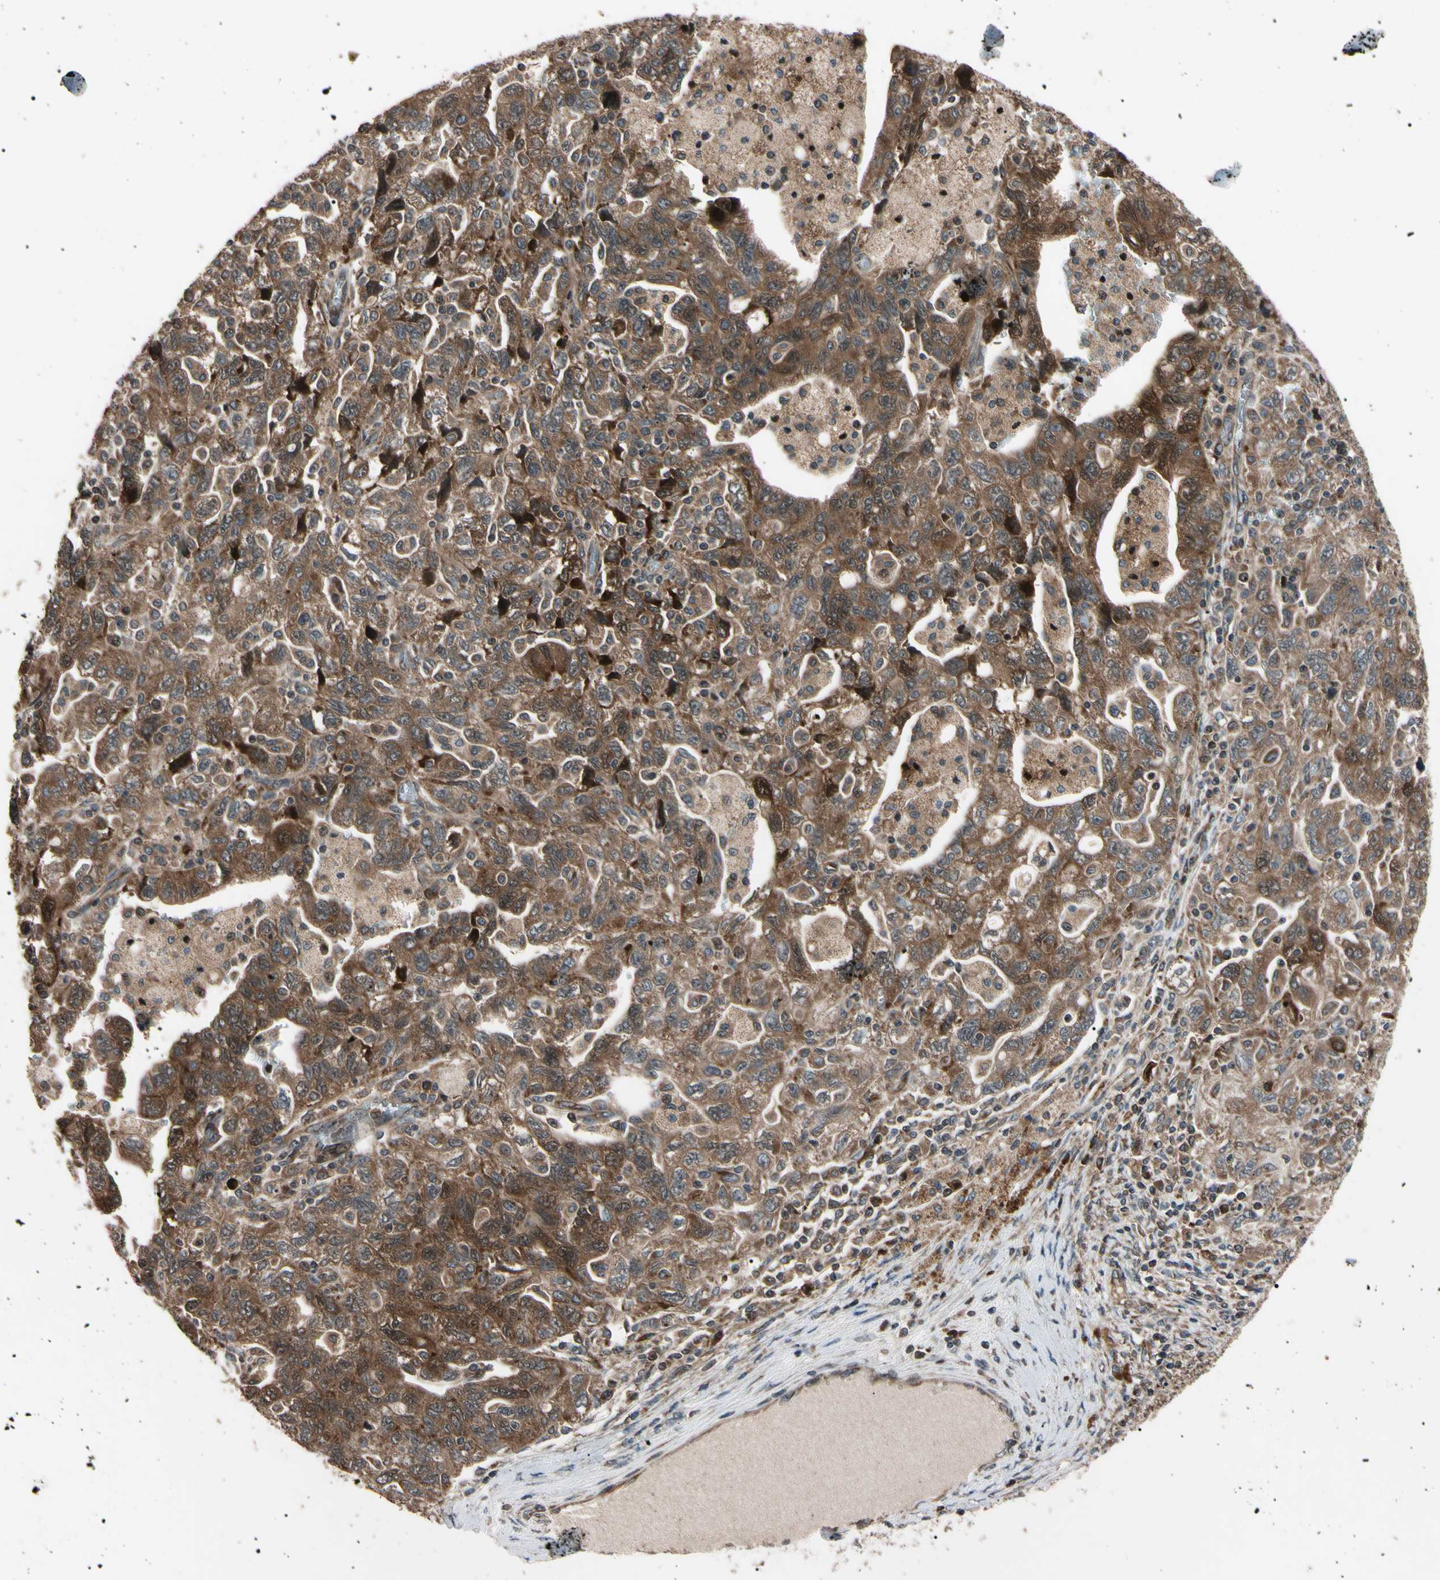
{"staining": {"intensity": "moderate", "quantity": ">75%", "location": "cytoplasmic/membranous"}, "tissue": "ovarian cancer", "cell_type": "Tumor cells", "image_type": "cancer", "snomed": [{"axis": "morphology", "description": "Carcinoma, NOS"}, {"axis": "morphology", "description": "Cystadenocarcinoma, serous, NOS"}, {"axis": "topography", "description": "Ovary"}], "caption": "Immunohistochemical staining of human serous cystadenocarcinoma (ovarian) exhibits medium levels of moderate cytoplasmic/membranous staining in approximately >75% of tumor cells. (DAB IHC with brightfield microscopy, high magnification).", "gene": "GUCY1B1", "patient": {"sex": "female", "age": 69}}